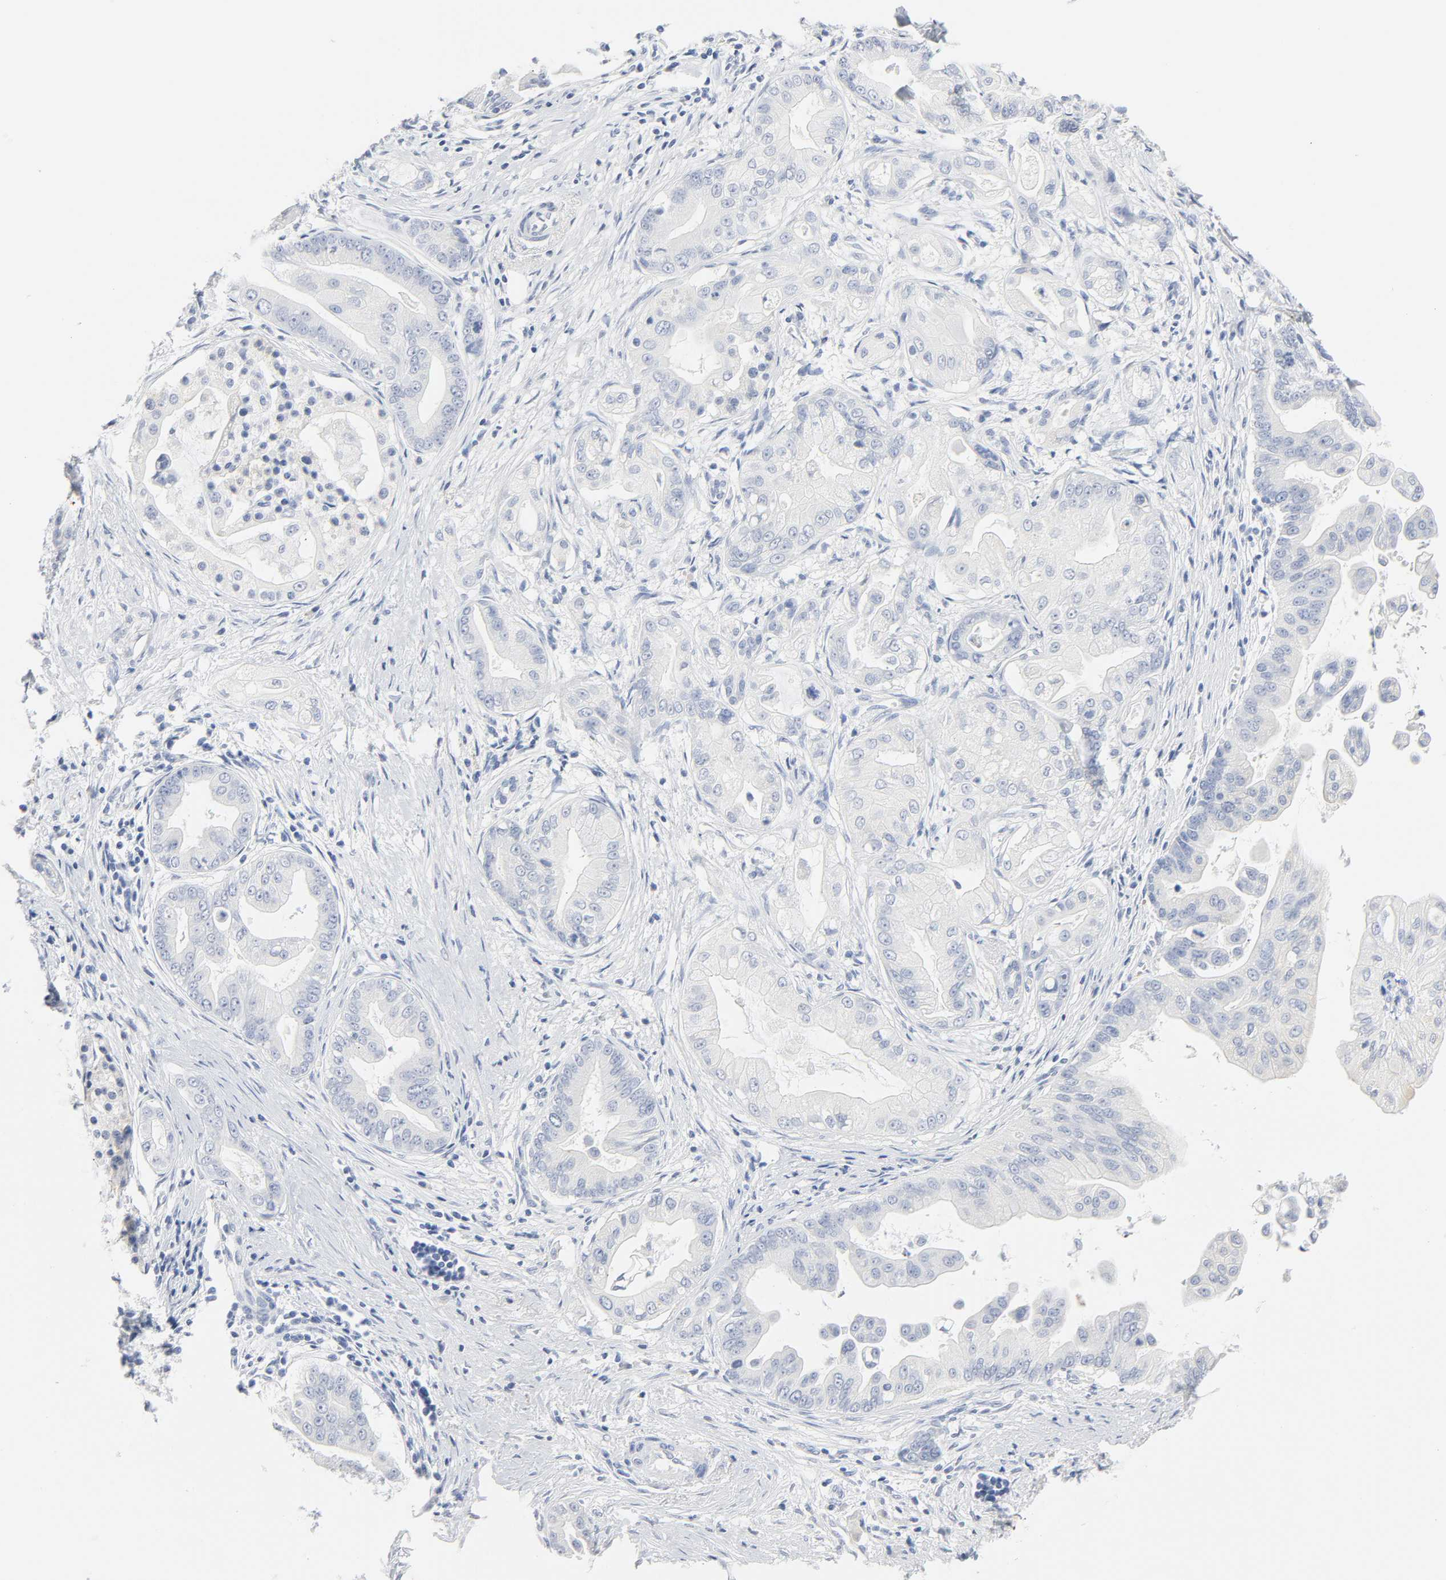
{"staining": {"intensity": "negative", "quantity": "none", "location": "none"}, "tissue": "pancreatic cancer", "cell_type": "Tumor cells", "image_type": "cancer", "snomed": [{"axis": "morphology", "description": "Adenocarcinoma, NOS"}, {"axis": "topography", "description": "Pancreas"}], "caption": "Protein analysis of pancreatic cancer (adenocarcinoma) exhibits no significant positivity in tumor cells. (Stains: DAB (3,3'-diaminobenzidine) immunohistochemistry with hematoxylin counter stain, Microscopy: brightfield microscopy at high magnification).", "gene": "ACP3", "patient": {"sex": "female", "age": 75}}